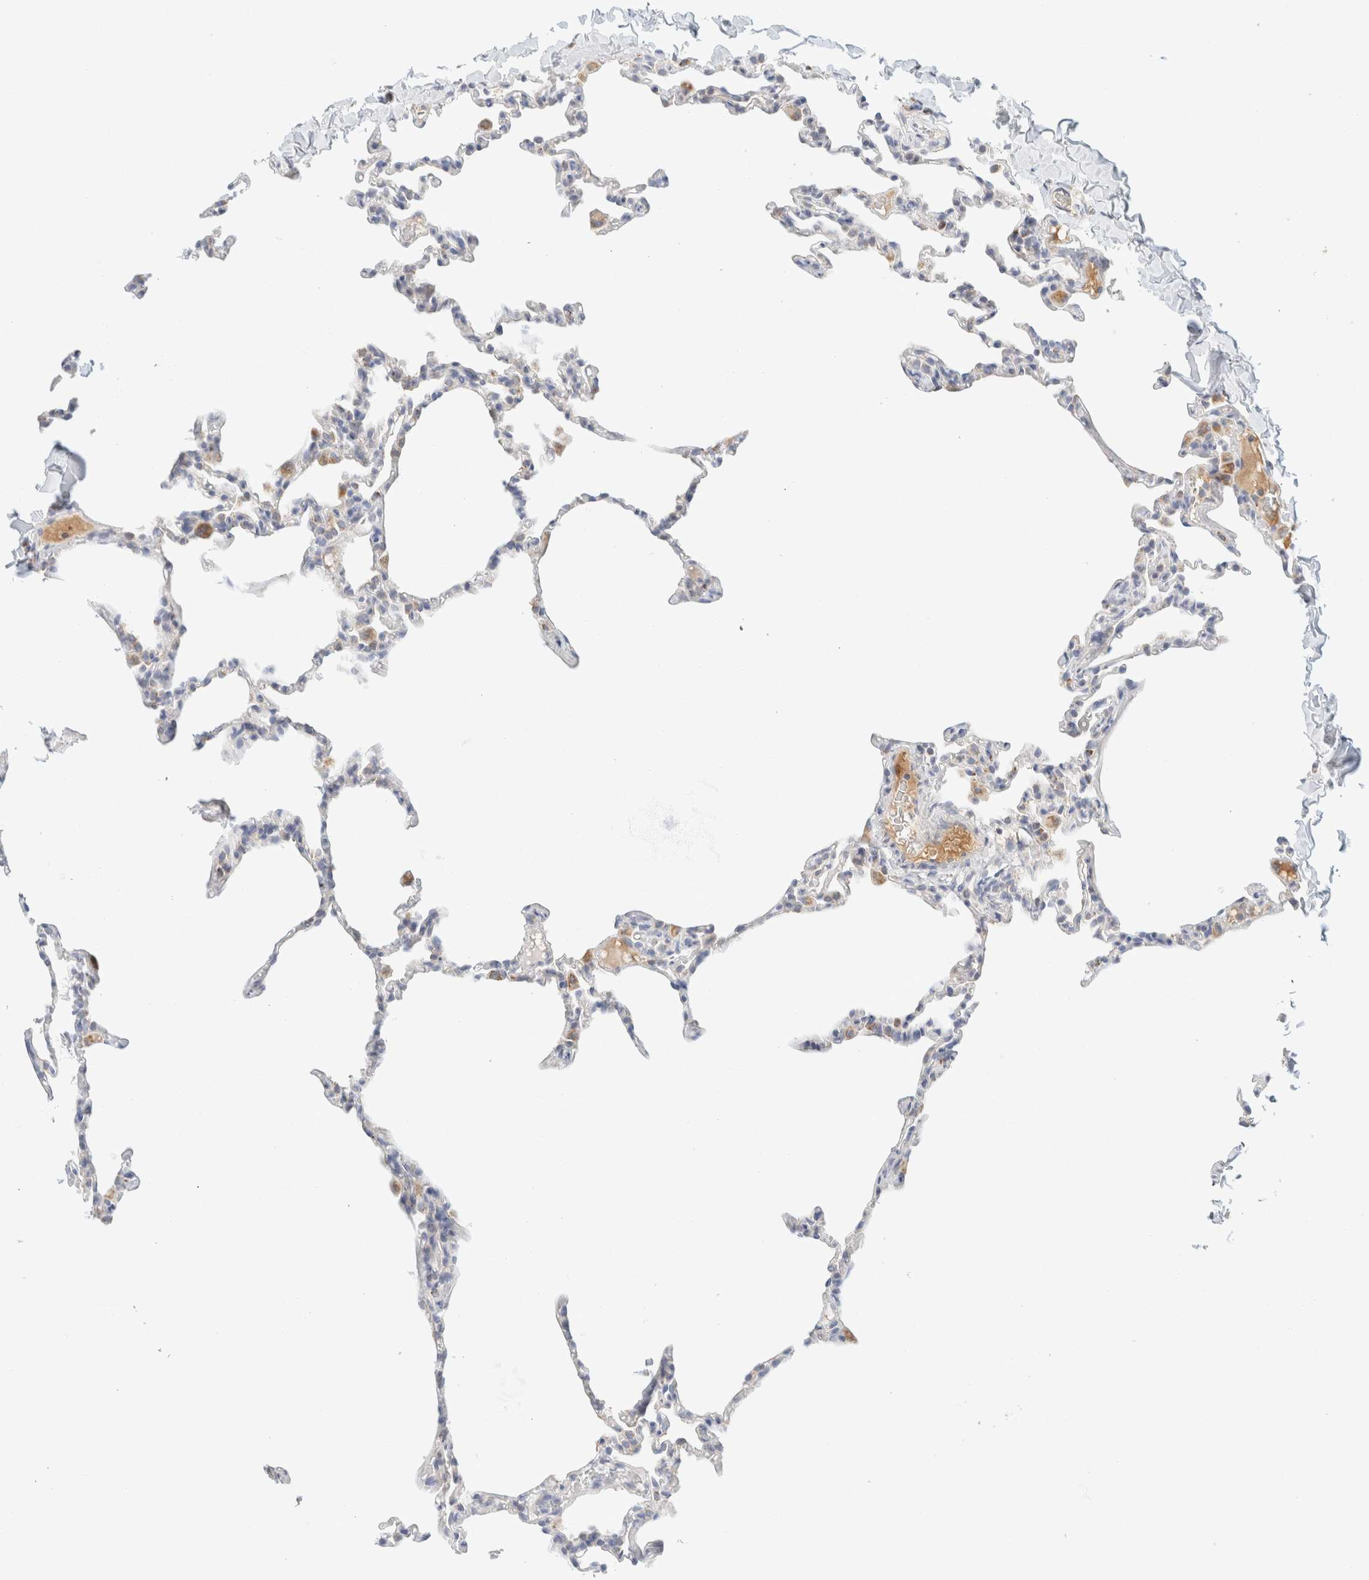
{"staining": {"intensity": "negative", "quantity": "none", "location": "none"}, "tissue": "lung", "cell_type": "Alveolar cells", "image_type": "normal", "snomed": [{"axis": "morphology", "description": "Normal tissue, NOS"}, {"axis": "topography", "description": "Lung"}], "caption": "Alveolar cells are negative for brown protein staining in unremarkable lung.", "gene": "HDHD3", "patient": {"sex": "male", "age": 20}}